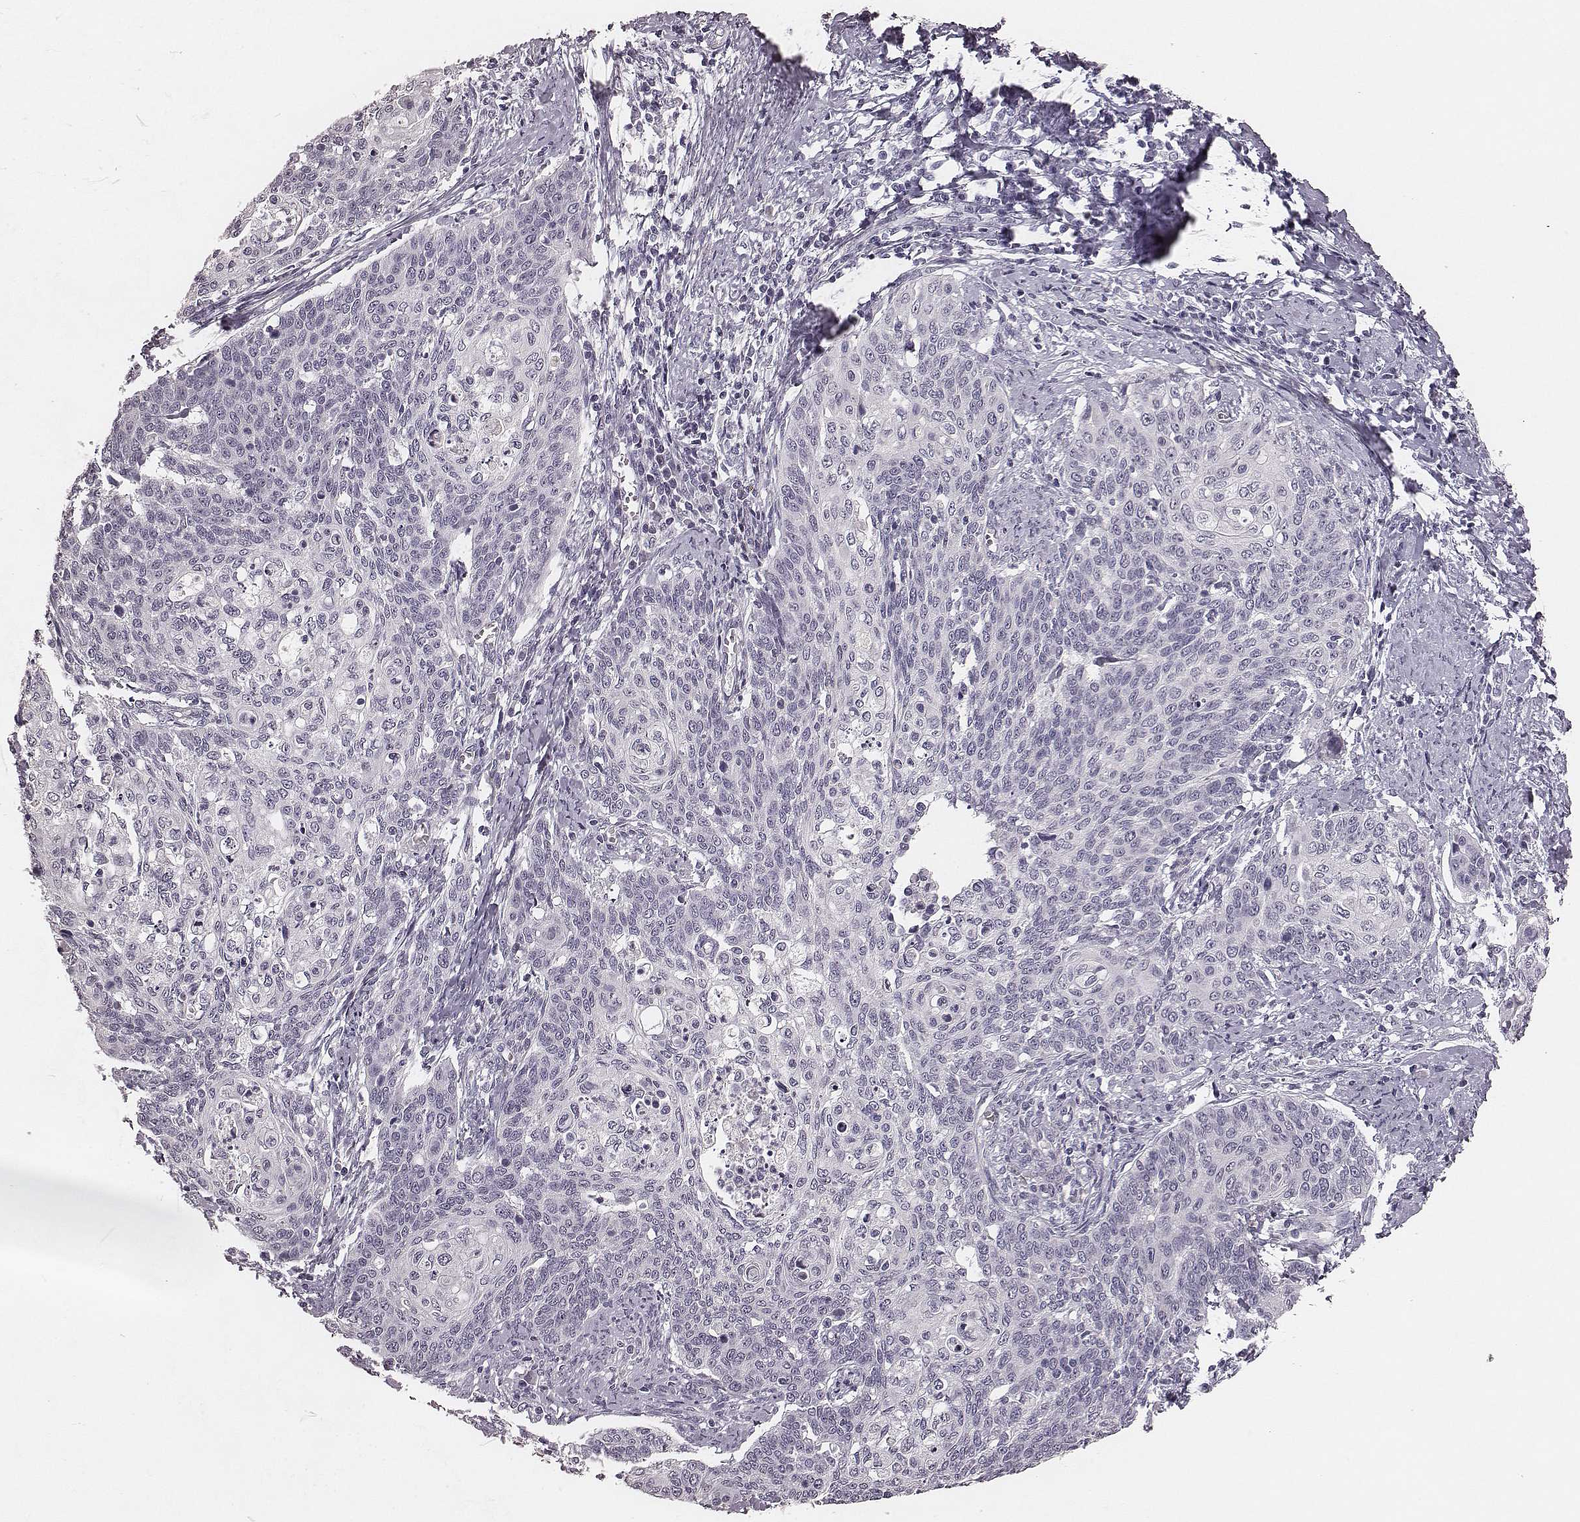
{"staining": {"intensity": "negative", "quantity": "none", "location": "none"}, "tissue": "cervical cancer", "cell_type": "Tumor cells", "image_type": "cancer", "snomed": [{"axis": "morphology", "description": "Normal tissue, NOS"}, {"axis": "morphology", "description": "Squamous cell carcinoma, NOS"}, {"axis": "topography", "description": "Cervix"}], "caption": "Cervical cancer (squamous cell carcinoma) was stained to show a protein in brown. There is no significant staining in tumor cells.", "gene": "CSHL1", "patient": {"sex": "female", "age": 39}}